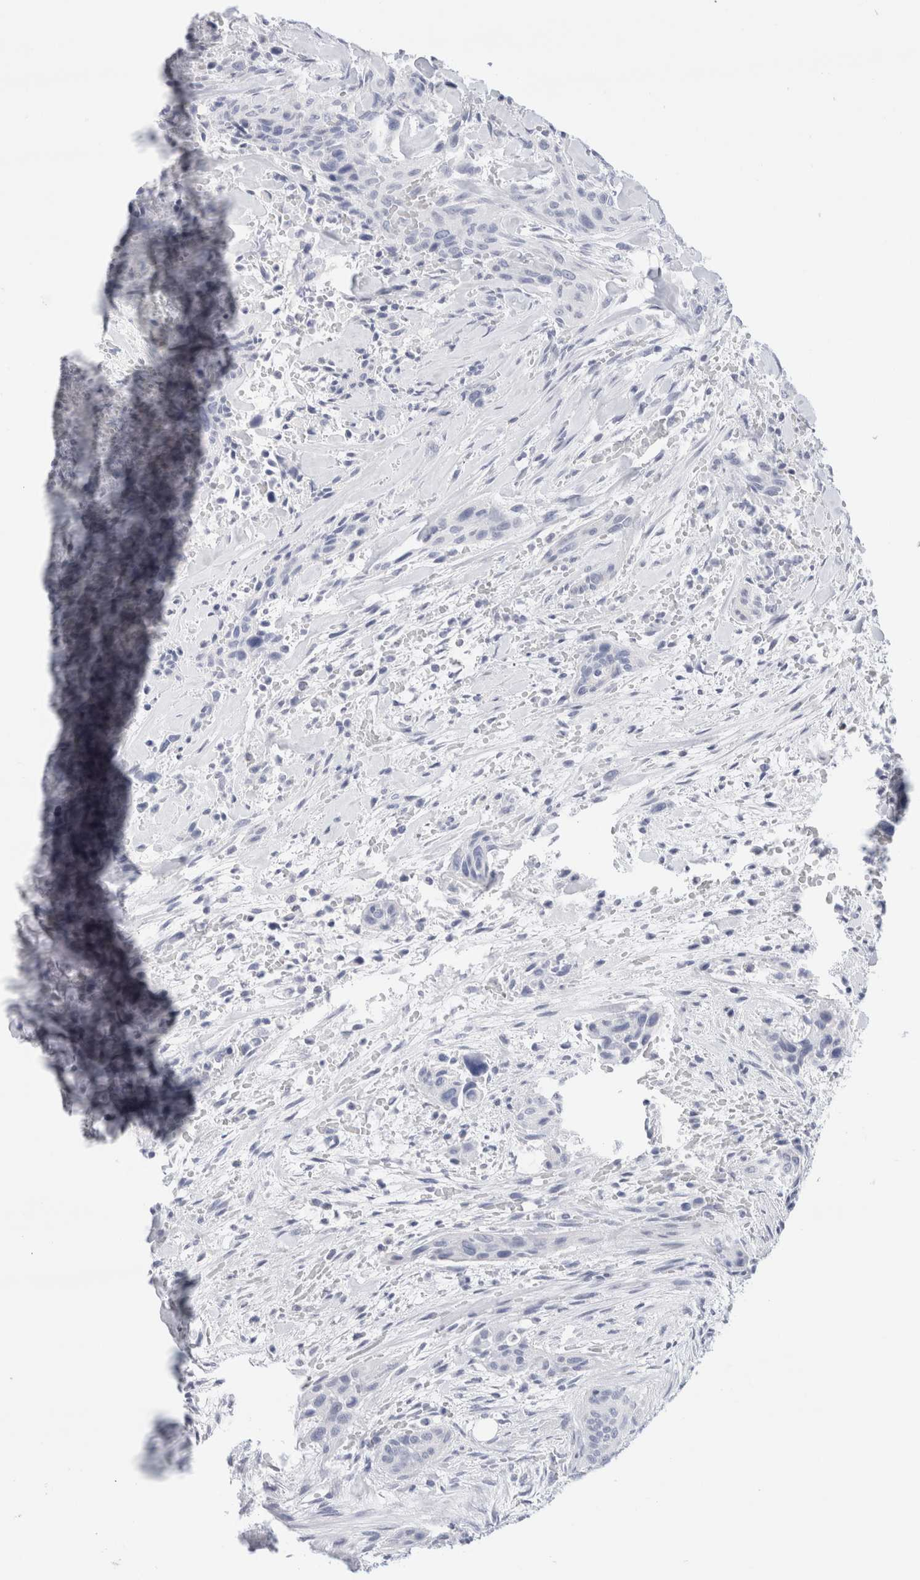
{"staining": {"intensity": "negative", "quantity": "none", "location": "none"}, "tissue": "urothelial cancer", "cell_type": "Tumor cells", "image_type": "cancer", "snomed": [{"axis": "morphology", "description": "Urothelial carcinoma, High grade"}, {"axis": "topography", "description": "Urinary bladder"}], "caption": "This photomicrograph is of urothelial carcinoma (high-grade) stained with immunohistochemistry to label a protein in brown with the nuclei are counter-stained blue. There is no positivity in tumor cells. (DAB immunohistochemistry visualized using brightfield microscopy, high magnification).", "gene": "ECHDC2", "patient": {"sex": "male", "age": 35}}